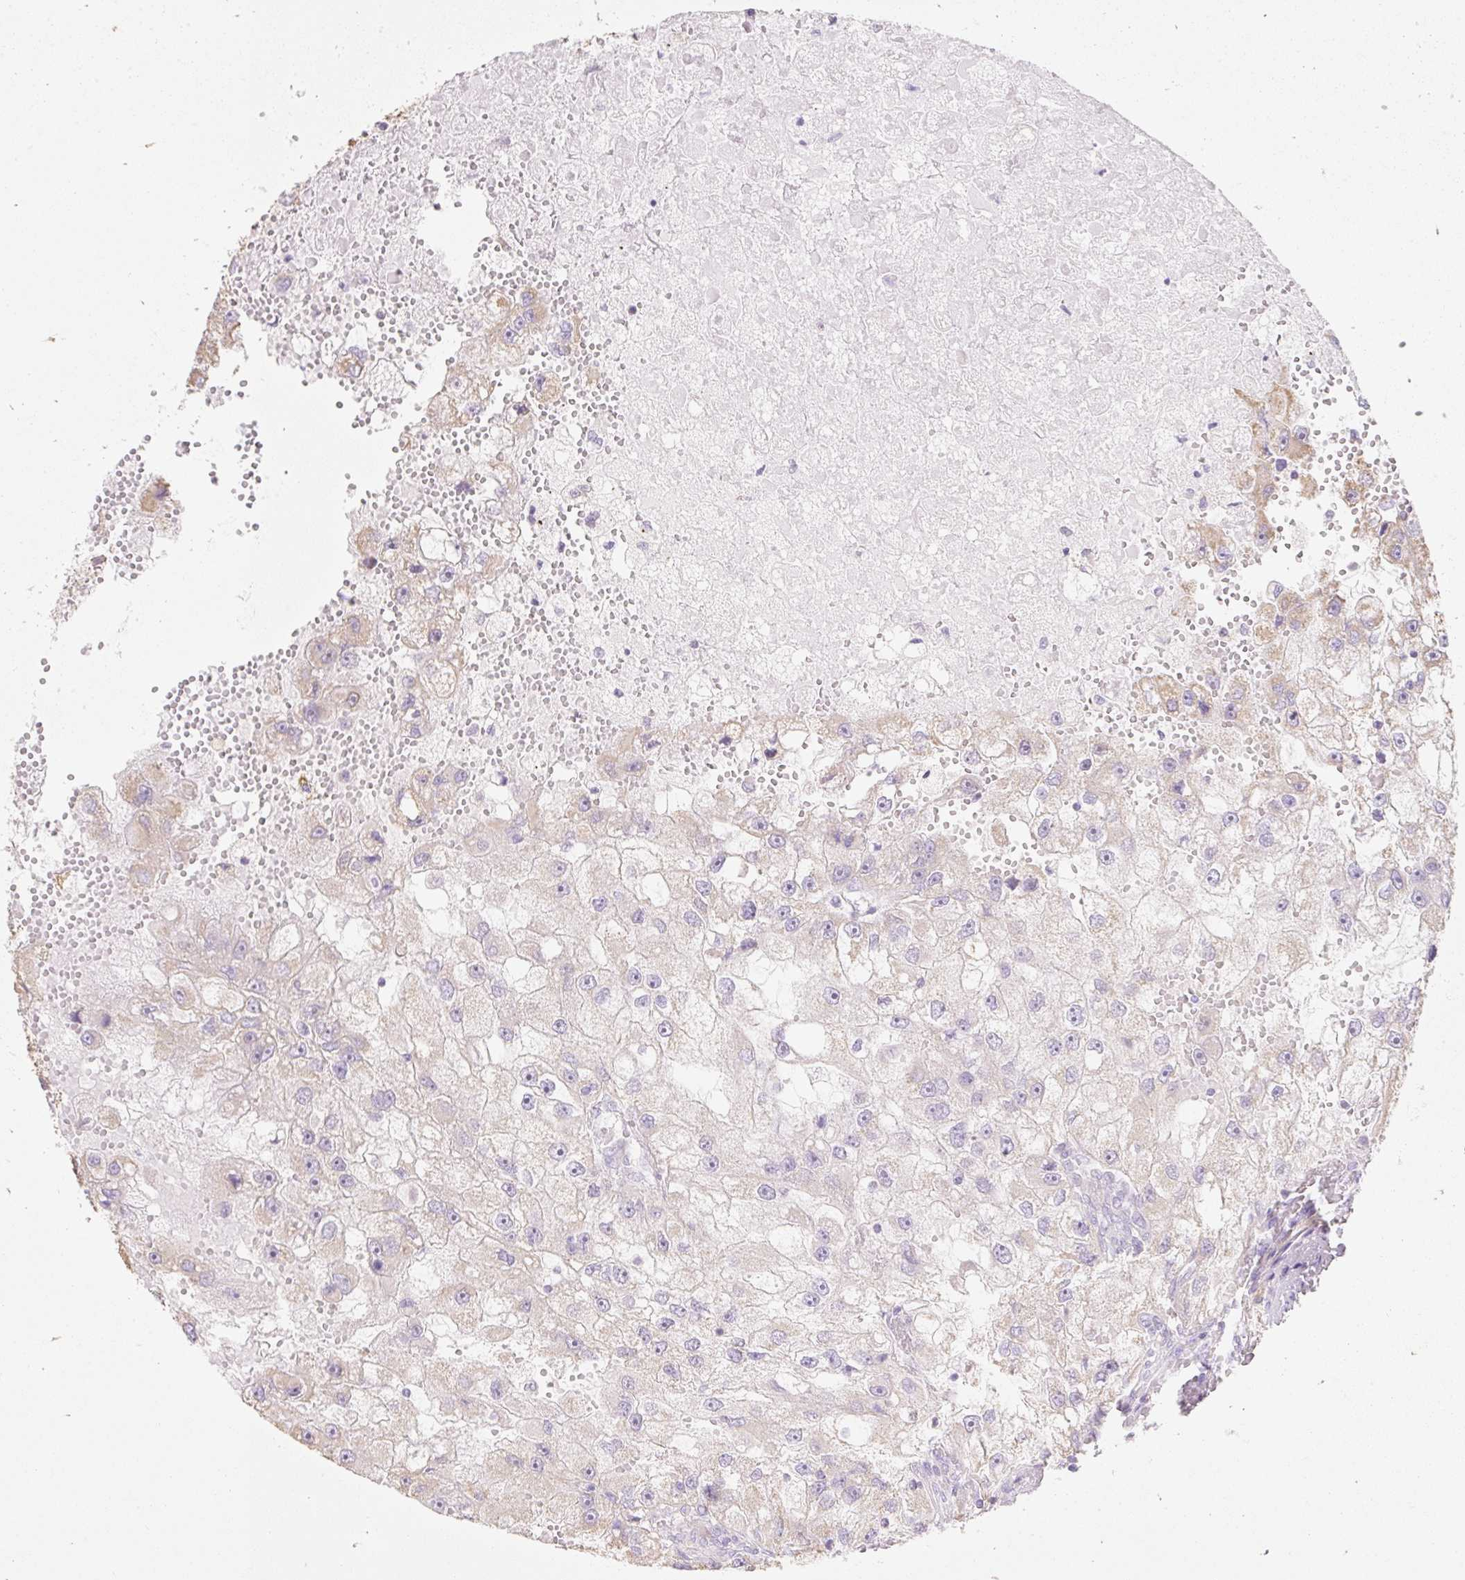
{"staining": {"intensity": "weak", "quantity": "<25%", "location": "cytoplasmic/membranous"}, "tissue": "renal cancer", "cell_type": "Tumor cells", "image_type": "cancer", "snomed": [{"axis": "morphology", "description": "Adenocarcinoma, NOS"}, {"axis": "topography", "description": "Kidney"}], "caption": "Immunohistochemistry (IHC) of human renal cancer displays no staining in tumor cells.", "gene": "DHX35", "patient": {"sex": "male", "age": 63}}